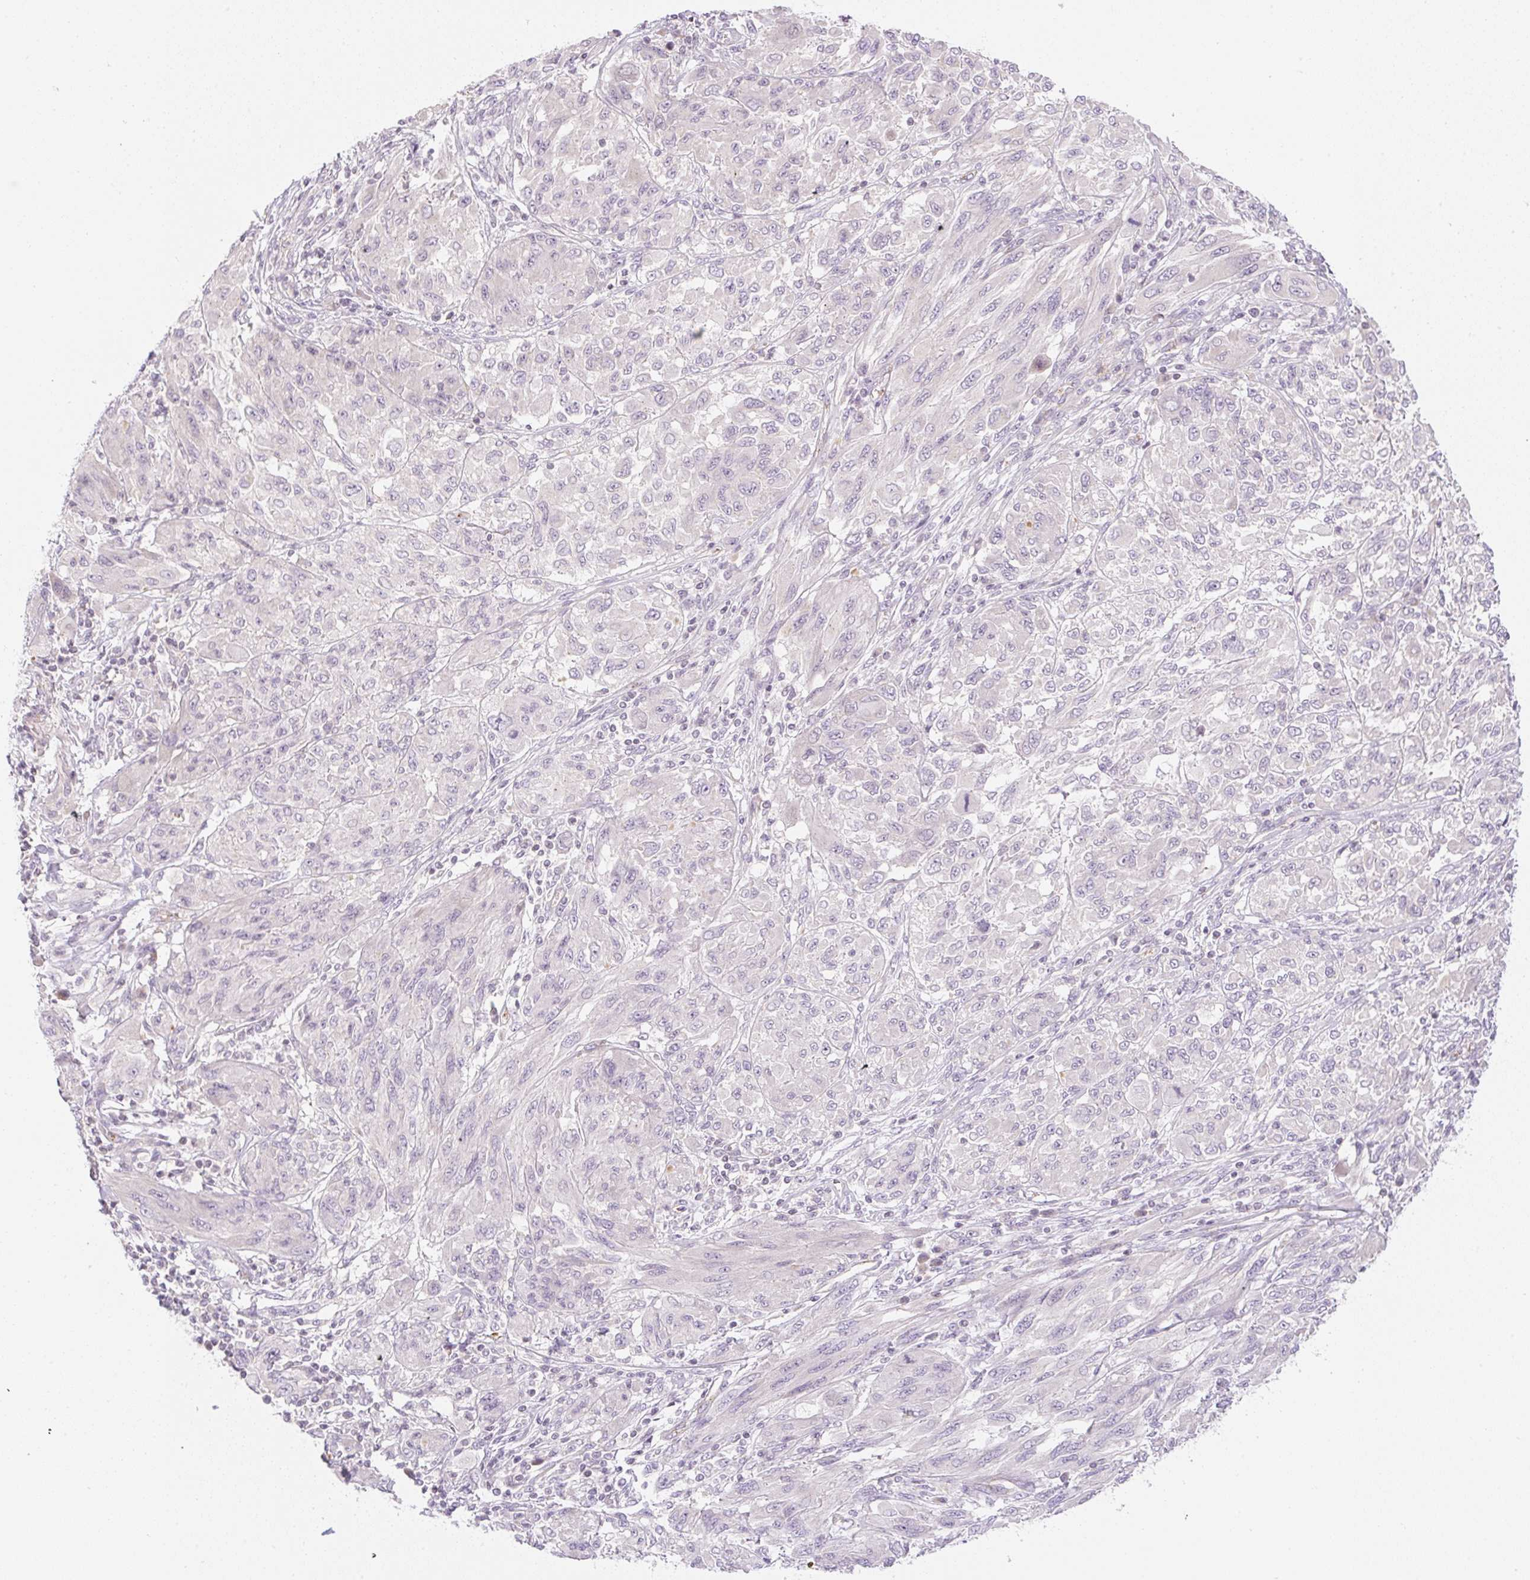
{"staining": {"intensity": "negative", "quantity": "none", "location": "none"}, "tissue": "melanoma", "cell_type": "Tumor cells", "image_type": "cancer", "snomed": [{"axis": "morphology", "description": "Malignant melanoma, NOS"}, {"axis": "topography", "description": "Skin"}], "caption": "There is no significant positivity in tumor cells of melanoma. (DAB IHC, high magnification).", "gene": "CASKIN1", "patient": {"sex": "female", "age": 91}}